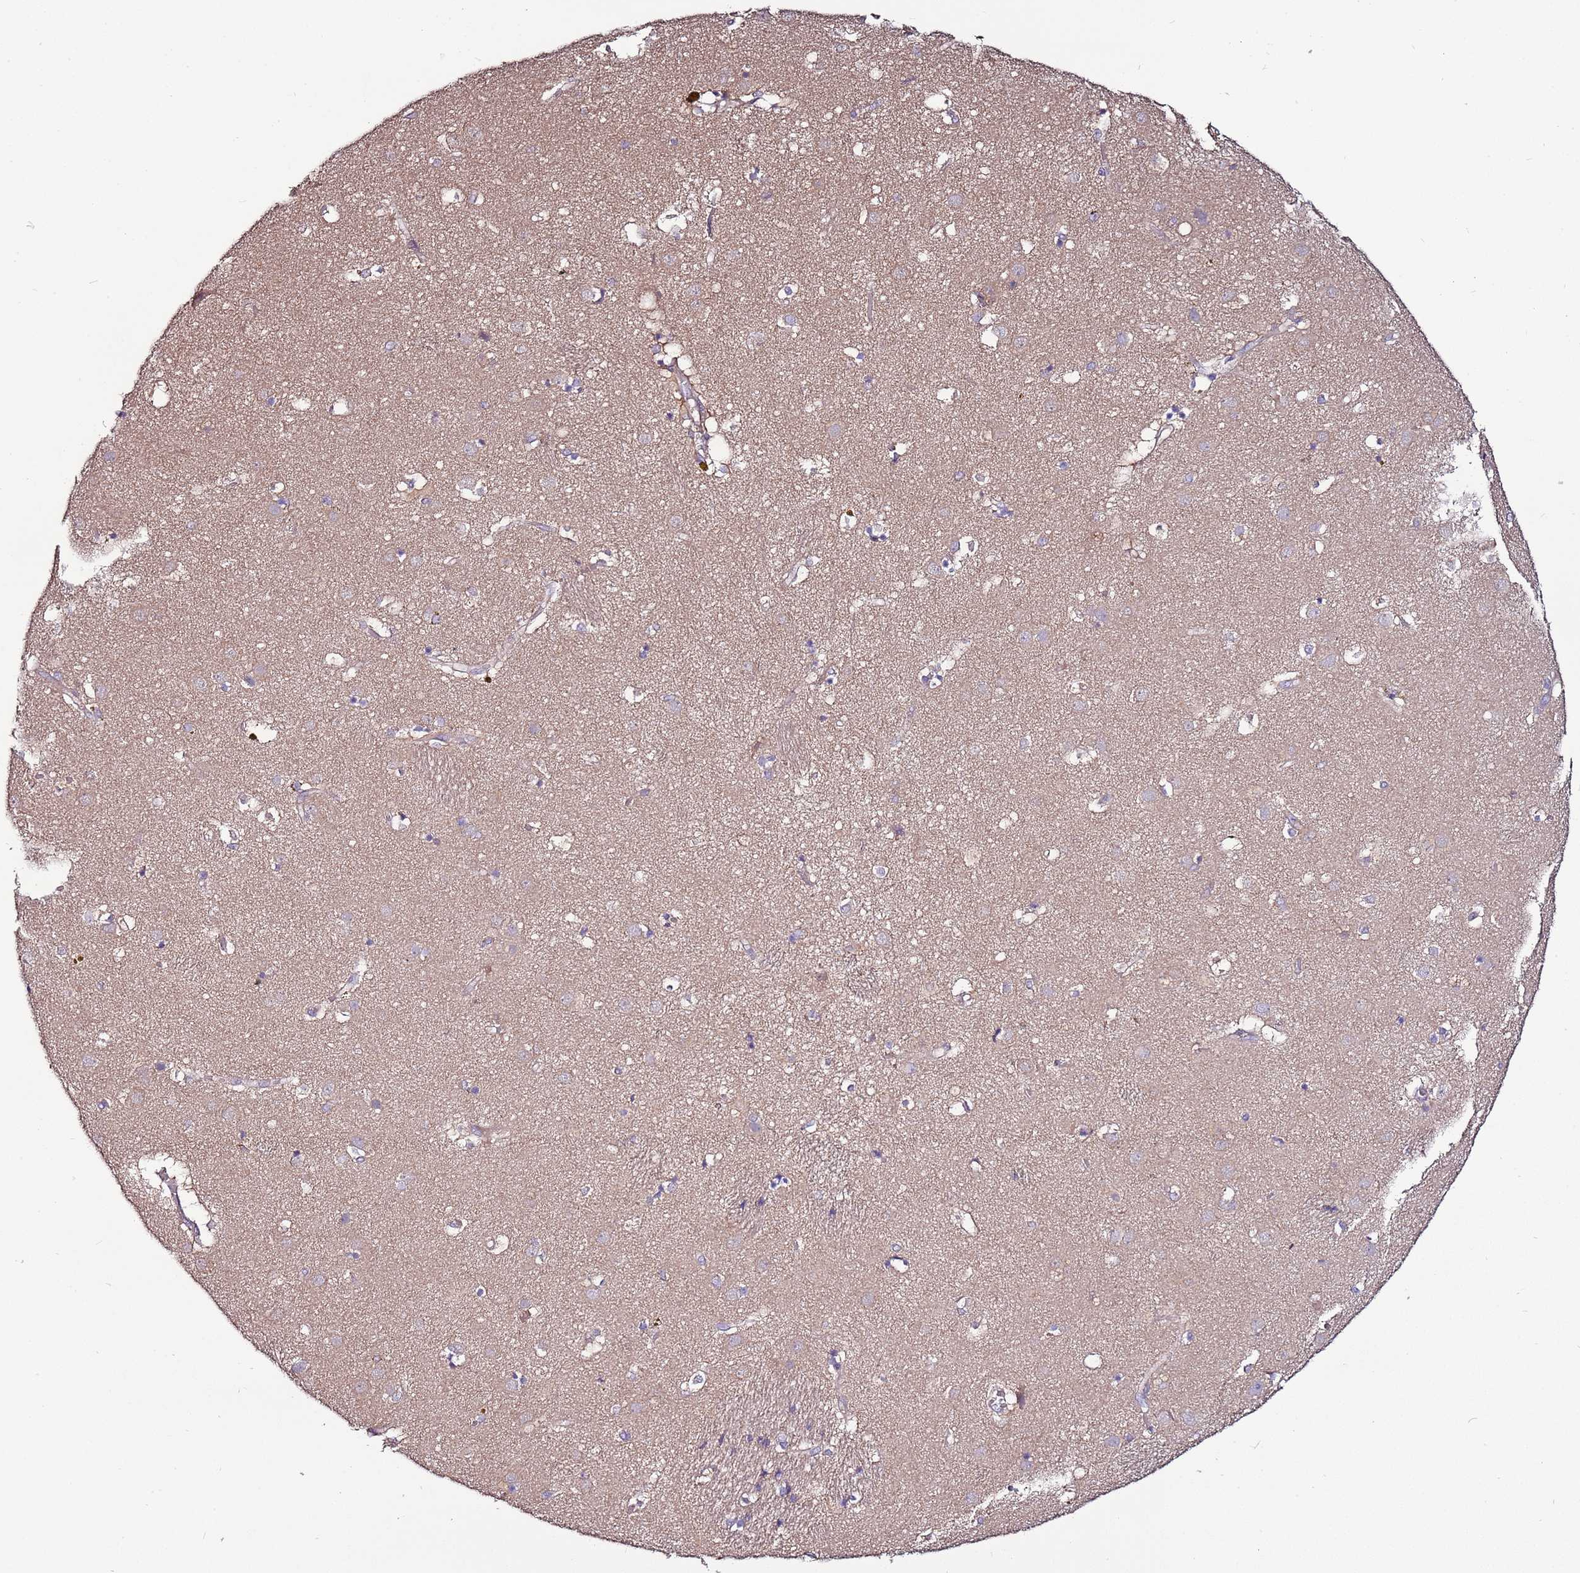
{"staining": {"intensity": "negative", "quantity": "none", "location": "none"}, "tissue": "caudate", "cell_type": "Glial cells", "image_type": "normal", "snomed": [{"axis": "morphology", "description": "Normal tissue, NOS"}, {"axis": "topography", "description": "Lateral ventricle wall"}], "caption": "Immunohistochemistry (IHC) histopathology image of benign caudate: caudate stained with DAB exhibits no significant protein expression in glial cells.", "gene": "IGIP", "patient": {"sex": "male", "age": 70}}